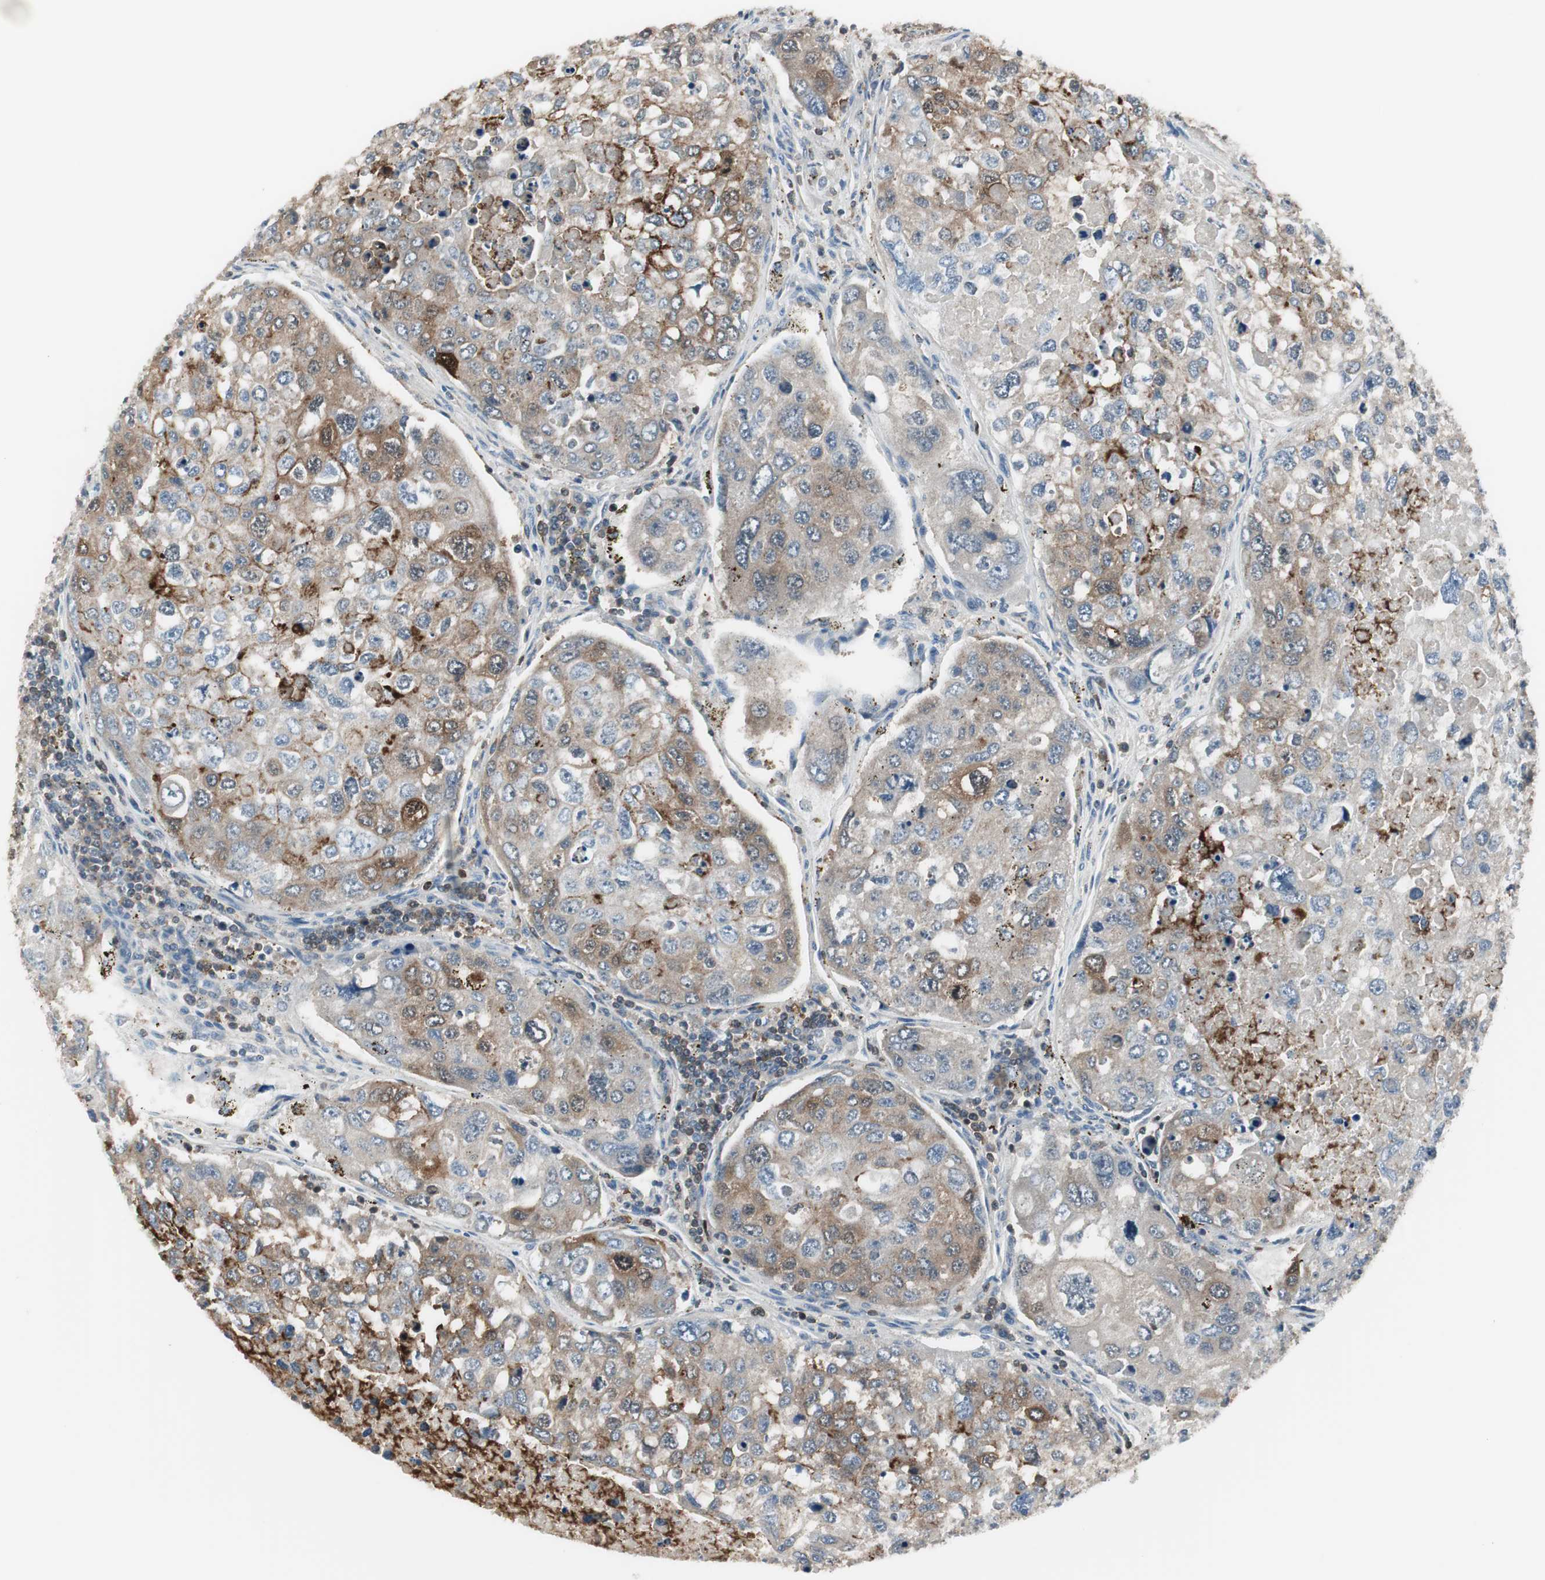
{"staining": {"intensity": "moderate", "quantity": "25%-75%", "location": "cytoplasmic/membranous"}, "tissue": "urothelial cancer", "cell_type": "Tumor cells", "image_type": "cancer", "snomed": [{"axis": "morphology", "description": "Urothelial carcinoma, High grade"}, {"axis": "topography", "description": "Lymph node"}, {"axis": "topography", "description": "Urinary bladder"}], "caption": "High-grade urothelial carcinoma stained for a protein (brown) demonstrates moderate cytoplasmic/membranous positive staining in about 25%-75% of tumor cells.", "gene": "SLC9A3R1", "patient": {"sex": "male", "age": 51}}